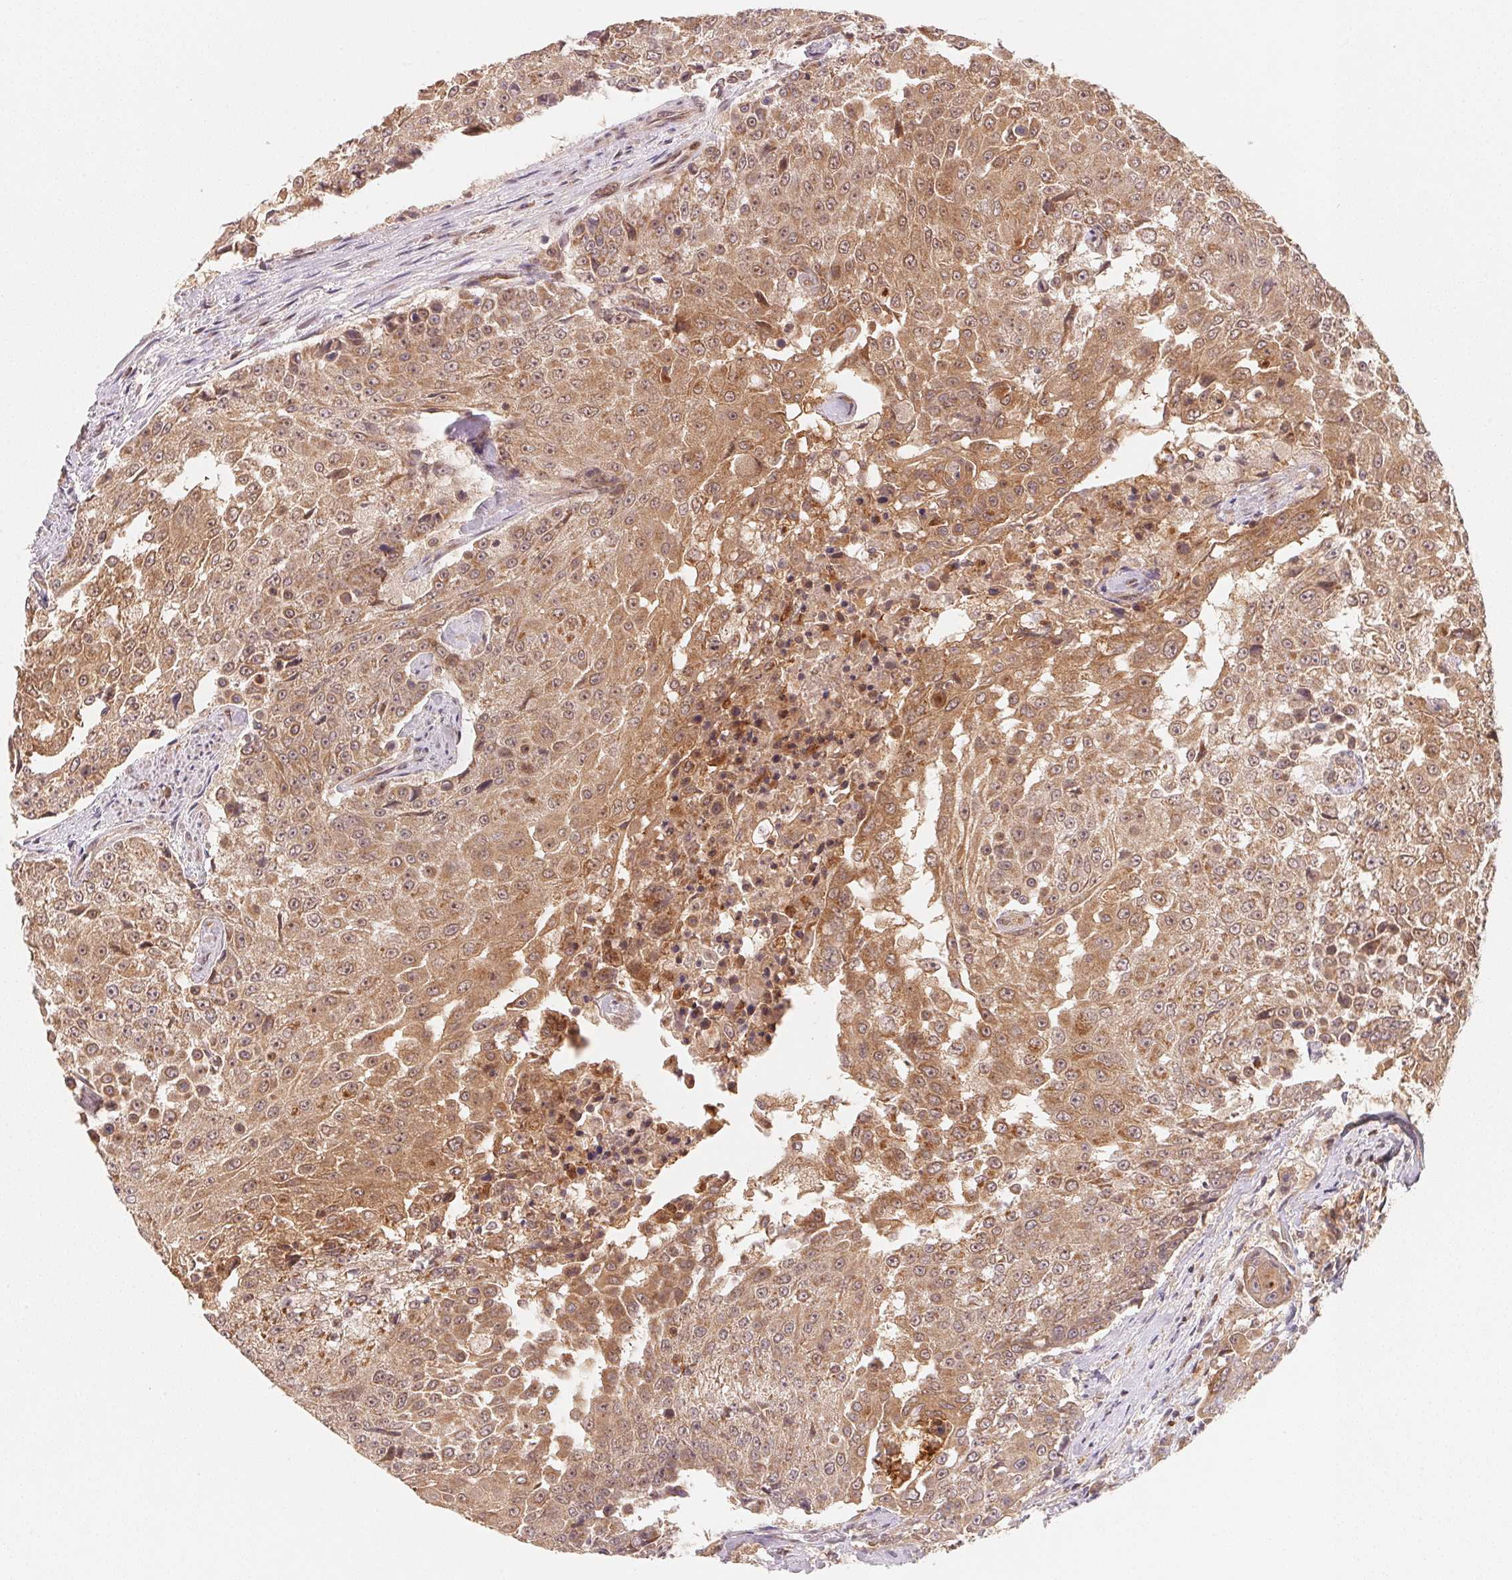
{"staining": {"intensity": "moderate", "quantity": ">75%", "location": "cytoplasmic/membranous,nuclear"}, "tissue": "urothelial cancer", "cell_type": "Tumor cells", "image_type": "cancer", "snomed": [{"axis": "morphology", "description": "Urothelial carcinoma, High grade"}, {"axis": "topography", "description": "Urinary bladder"}], "caption": "Immunohistochemical staining of human urothelial carcinoma (high-grade) exhibits medium levels of moderate cytoplasmic/membranous and nuclear protein staining in approximately >75% of tumor cells. Immunohistochemistry (ihc) stains the protein of interest in brown and the nuclei are stained blue.", "gene": "CCDC102B", "patient": {"sex": "female", "age": 63}}